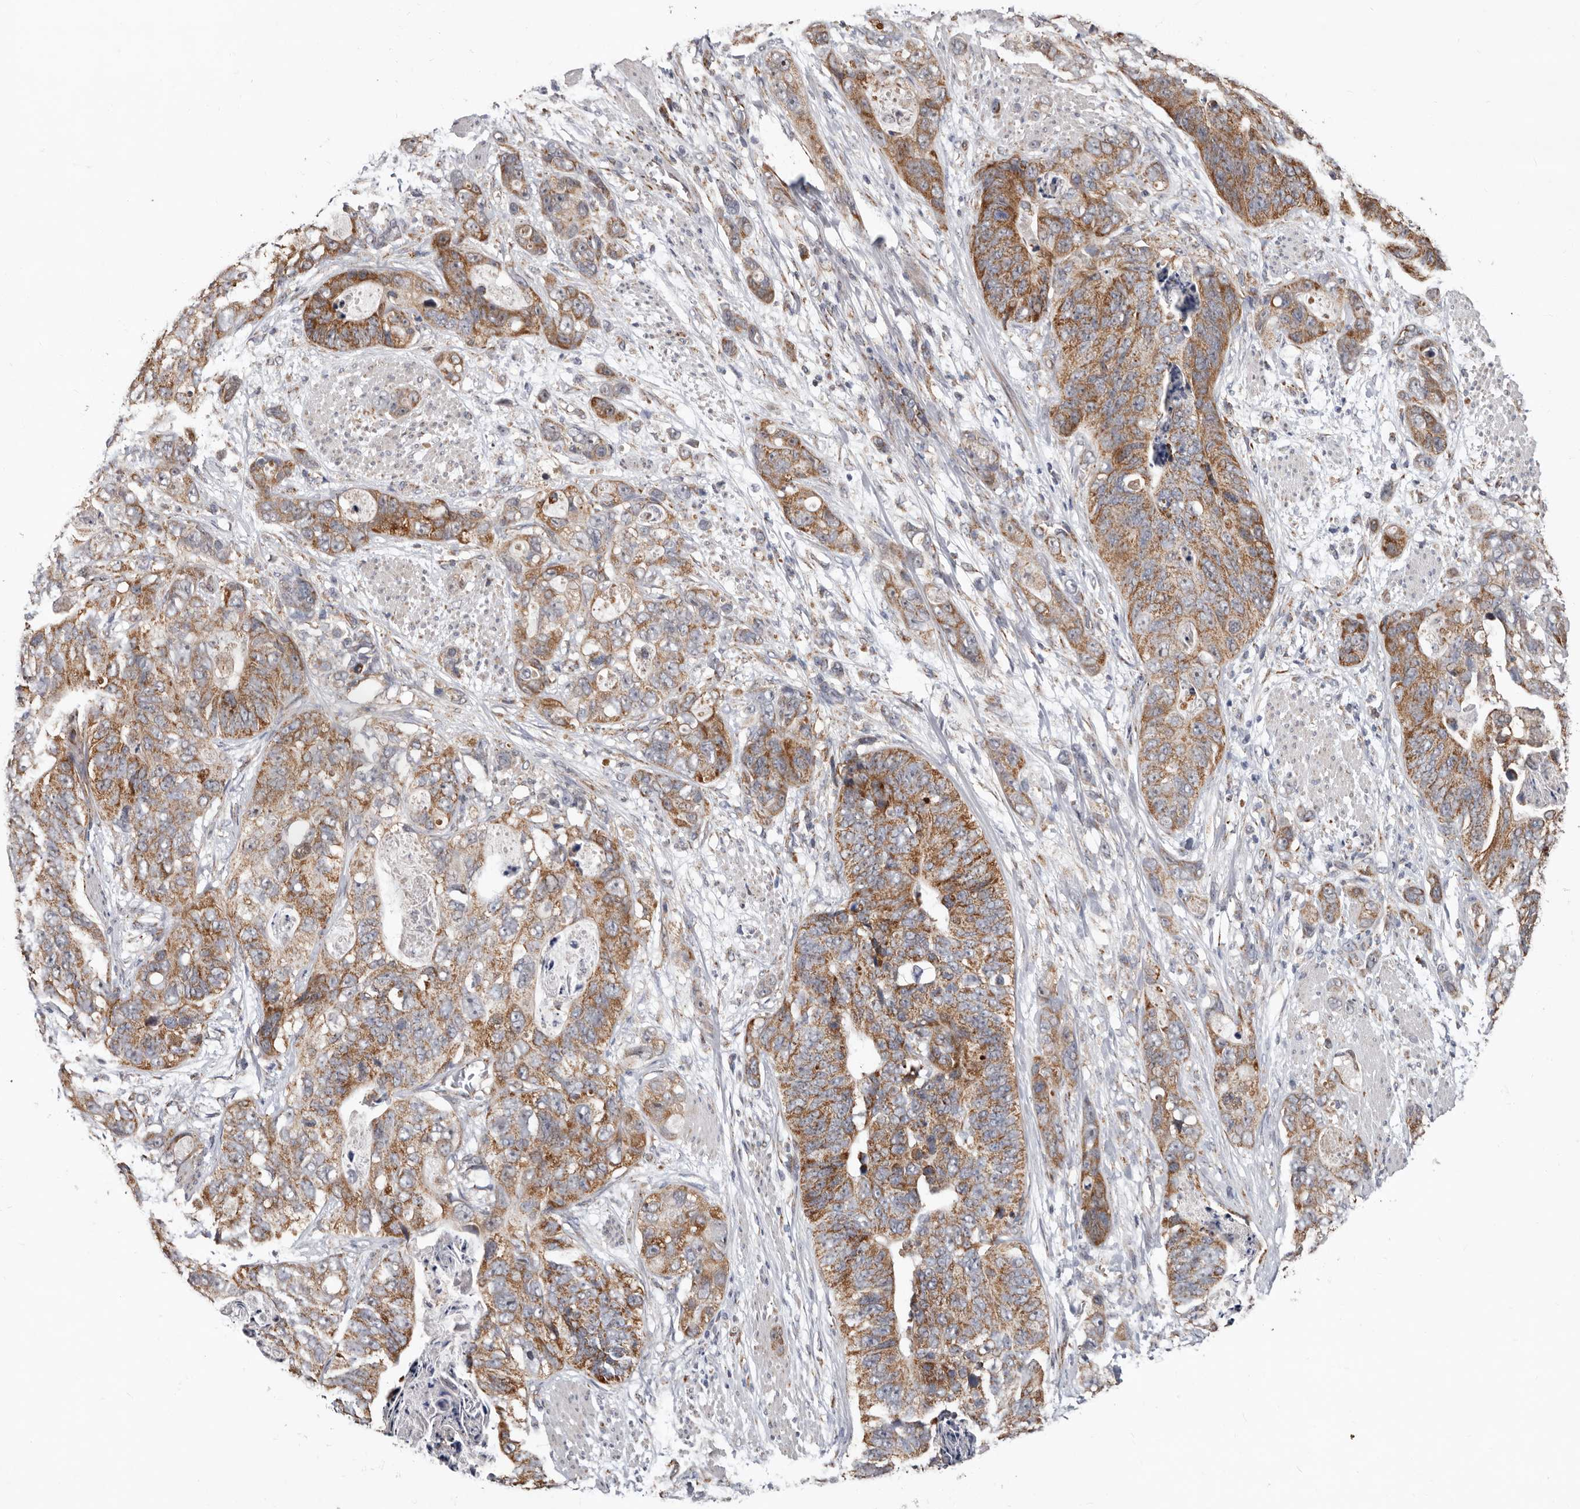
{"staining": {"intensity": "moderate", "quantity": ">75%", "location": "cytoplasmic/membranous"}, "tissue": "stomach cancer", "cell_type": "Tumor cells", "image_type": "cancer", "snomed": [{"axis": "morphology", "description": "Adenocarcinoma, NOS"}, {"axis": "topography", "description": "Stomach"}], "caption": "IHC of adenocarcinoma (stomach) reveals medium levels of moderate cytoplasmic/membranous expression in about >75% of tumor cells.", "gene": "MRPL18", "patient": {"sex": "female", "age": 89}}